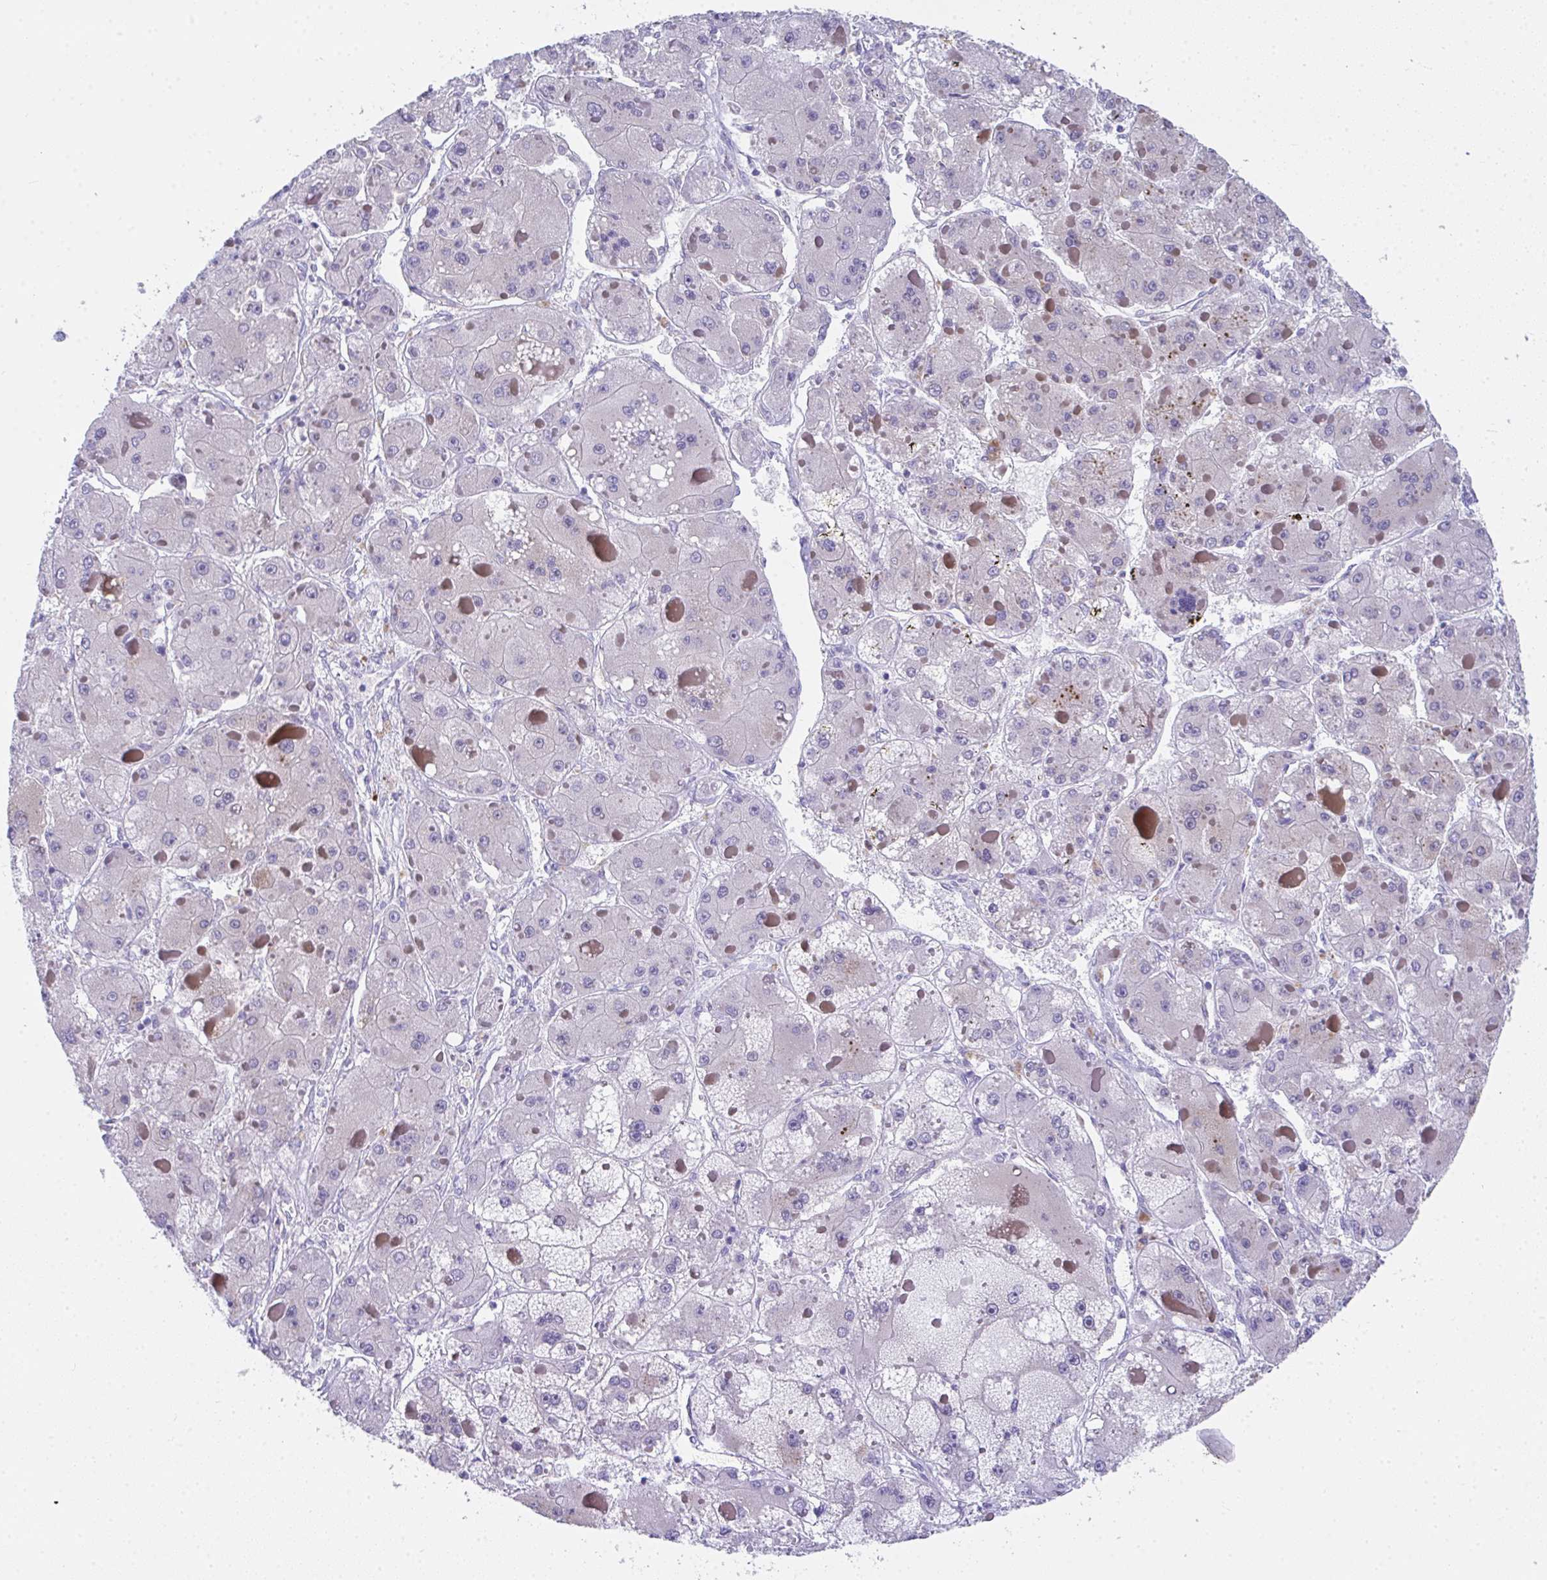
{"staining": {"intensity": "negative", "quantity": "none", "location": "none"}, "tissue": "liver cancer", "cell_type": "Tumor cells", "image_type": "cancer", "snomed": [{"axis": "morphology", "description": "Carcinoma, Hepatocellular, NOS"}, {"axis": "topography", "description": "Liver"}], "caption": "Tumor cells show no significant positivity in hepatocellular carcinoma (liver). (DAB (3,3'-diaminobenzidine) IHC with hematoxylin counter stain).", "gene": "COA5", "patient": {"sex": "female", "age": 73}}